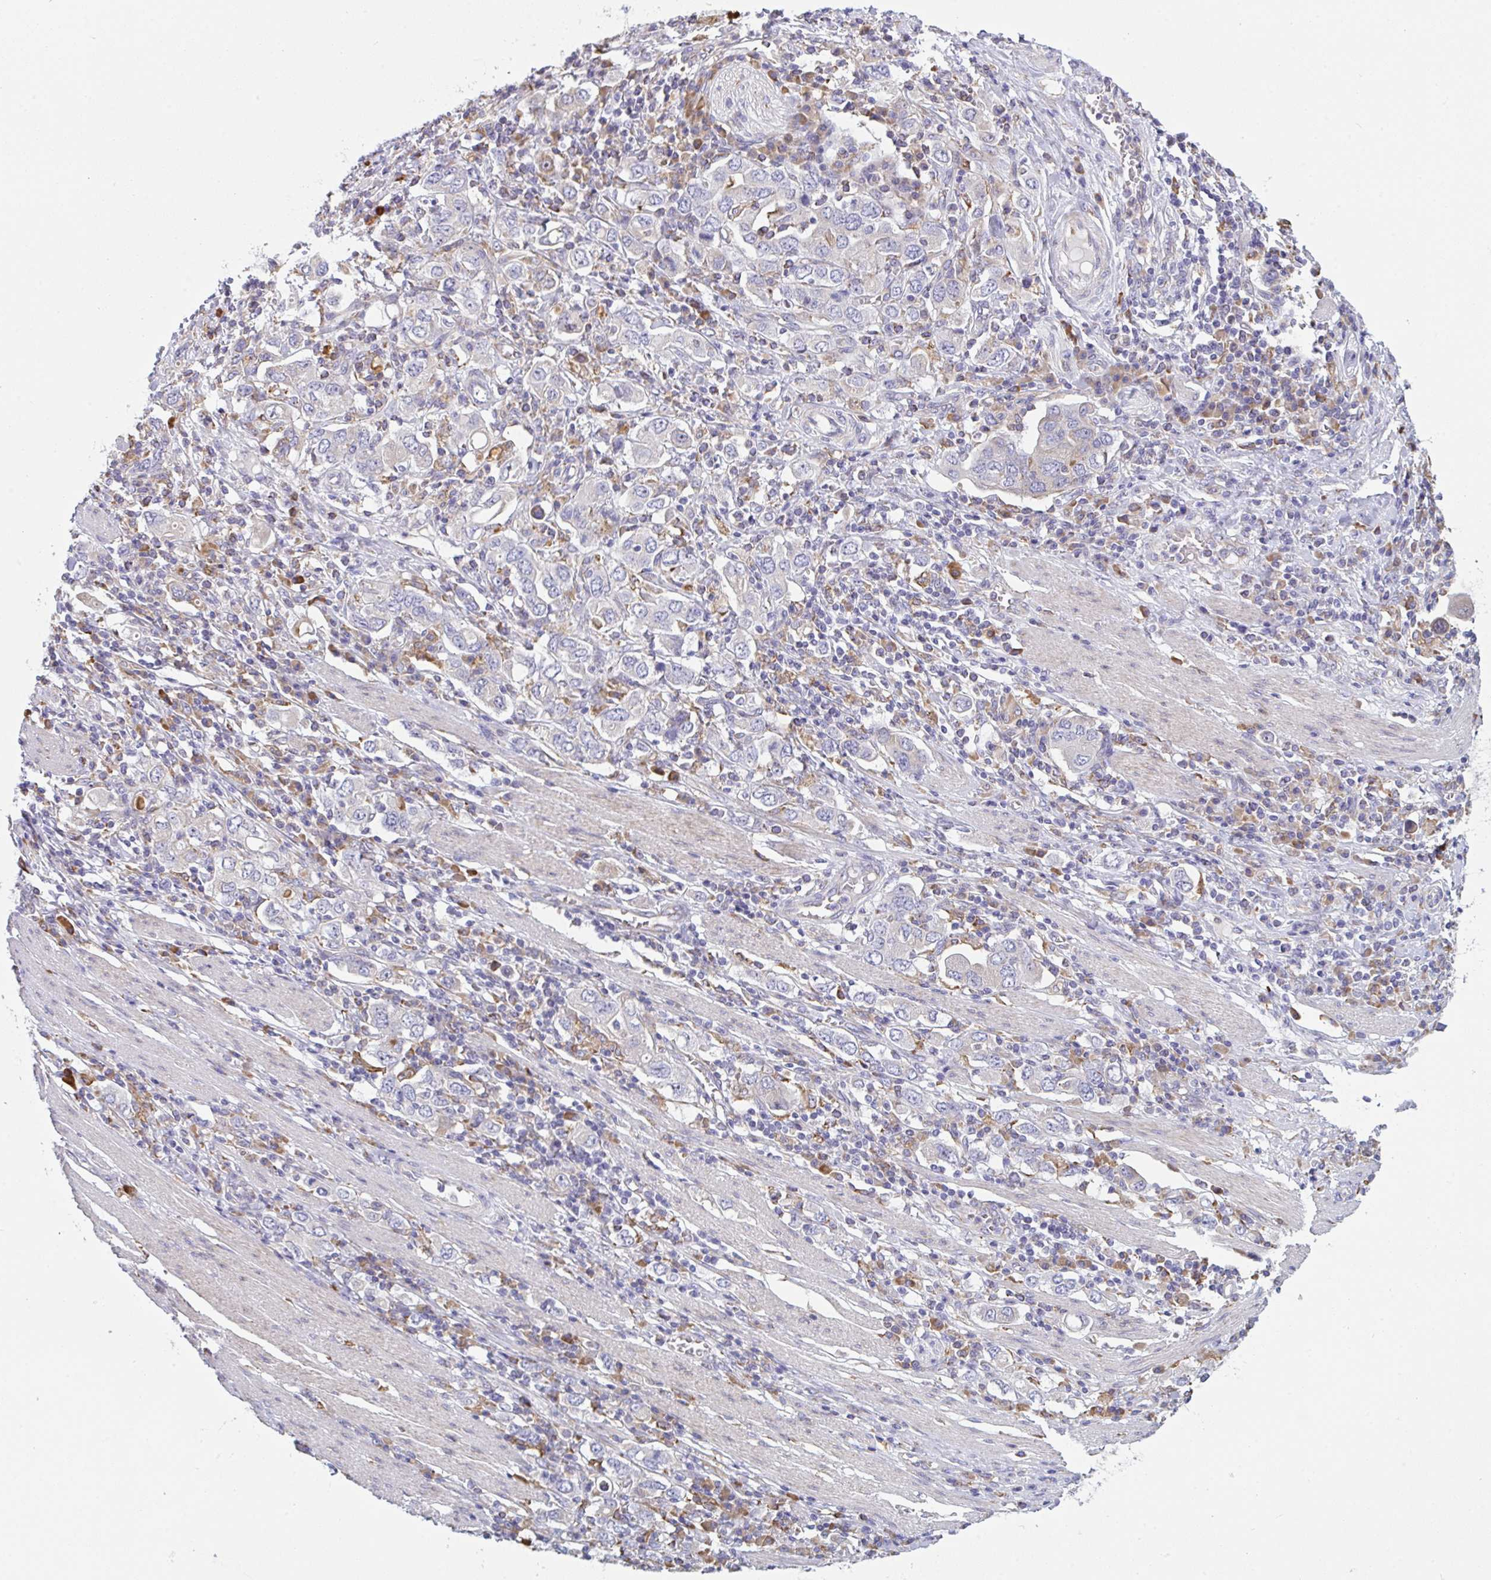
{"staining": {"intensity": "negative", "quantity": "none", "location": "none"}, "tissue": "stomach cancer", "cell_type": "Tumor cells", "image_type": "cancer", "snomed": [{"axis": "morphology", "description": "Adenocarcinoma, NOS"}, {"axis": "topography", "description": "Stomach, upper"}, {"axis": "topography", "description": "Stomach"}], "caption": "Tumor cells show no significant protein expression in stomach cancer.", "gene": "MYMK", "patient": {"sex": "male", "age": 62}}